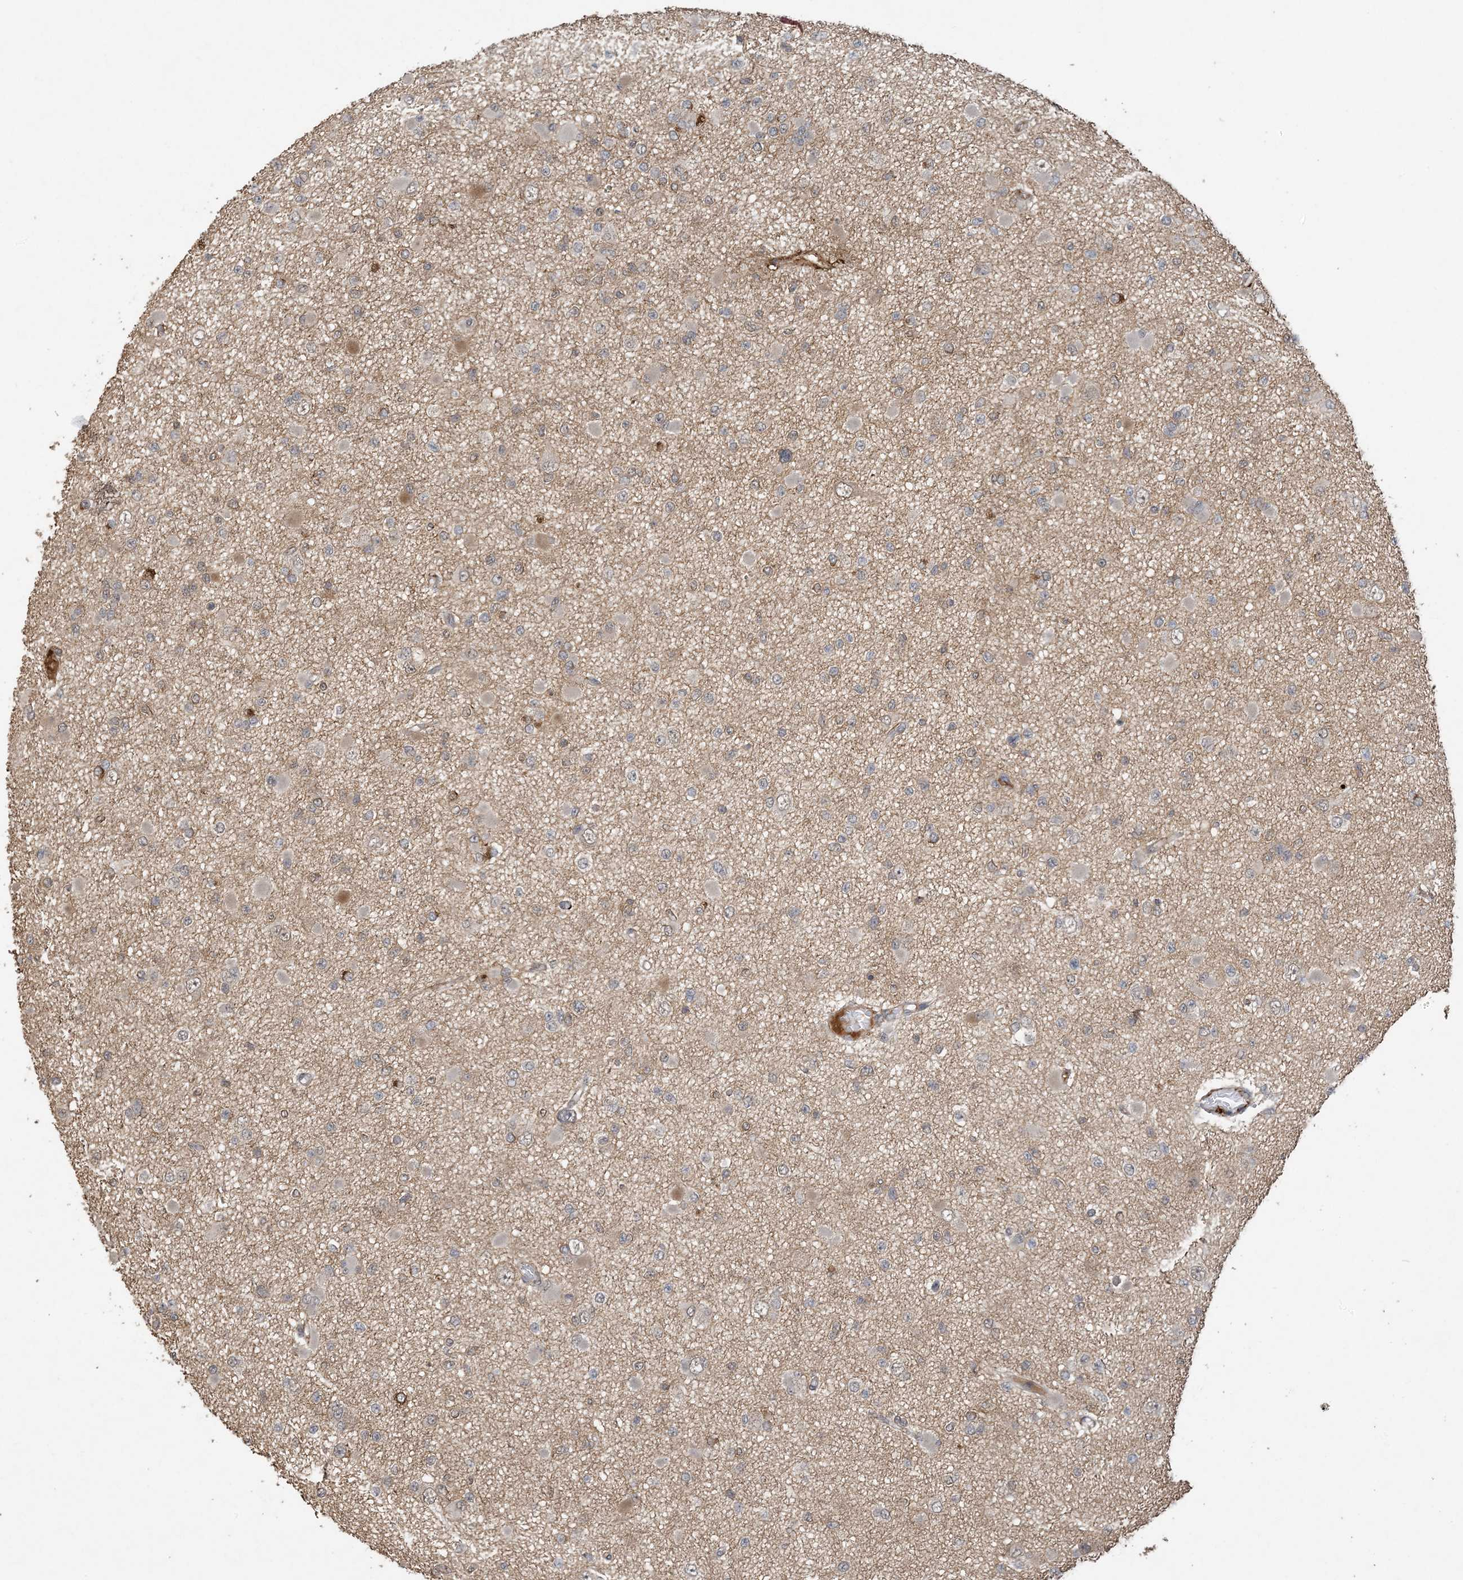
{"staining": {"intensity": "negative", "quantity": "none", "location": "none"}, "tissue": "glioma", "cell_type": "Tumor cells", "image_type": "cancer", "snomed": [{"axis": "morphology", "description": "Glioma, malignant, Low grade"}, {"axis": "topography", "description": "Brain"}], "caption": "This is an immunohistochemistry image of malignant glioma (low-grade). There is no staining in tumor cells.", "gene": "ZC3H12A", "patient": {"sex": "female", "age": 22}}